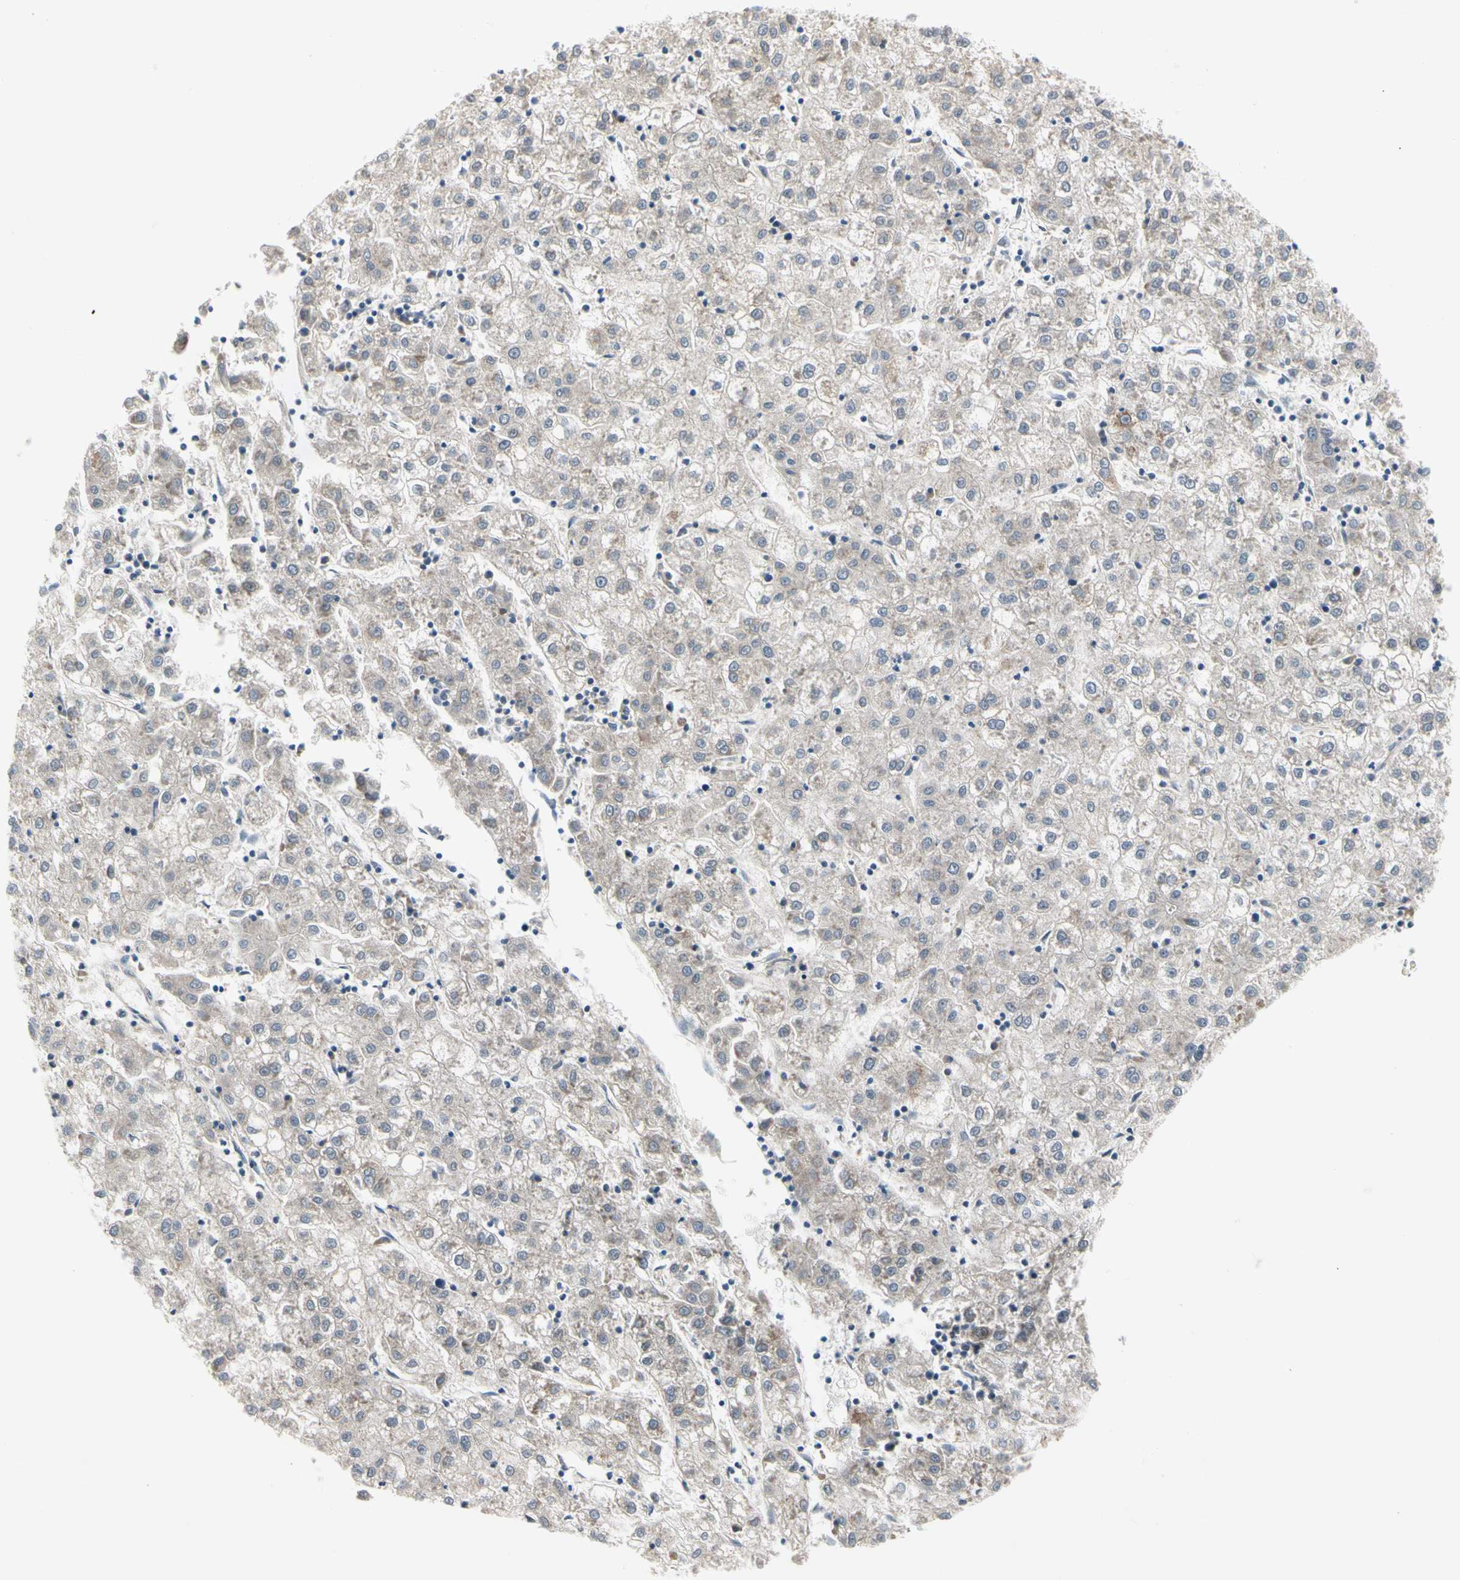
{"staining": {"intensity": "weak", "quantity": ">75%", "location": "cytoplasmic/membranous"}, "tissue": "liver cancer", "cell_type": "Tumor cells", "image_type": "cancer", "snomed": [{"axis": "morphology", "description": "Carcinoma, Hepatocellular, NOS"}, {"axis": "topography", "description": "Liver"}], "caption": "Protein staining by immunohistochemistry shows weak cytoplasmic/membranous positivity in about >75% of tumor cells in liver hepatocellular carcinoma. (IHC, brightfield microscopy, high magnification).", "gene": "MARK1", "patient": {"sex": "male", "age": 72}}